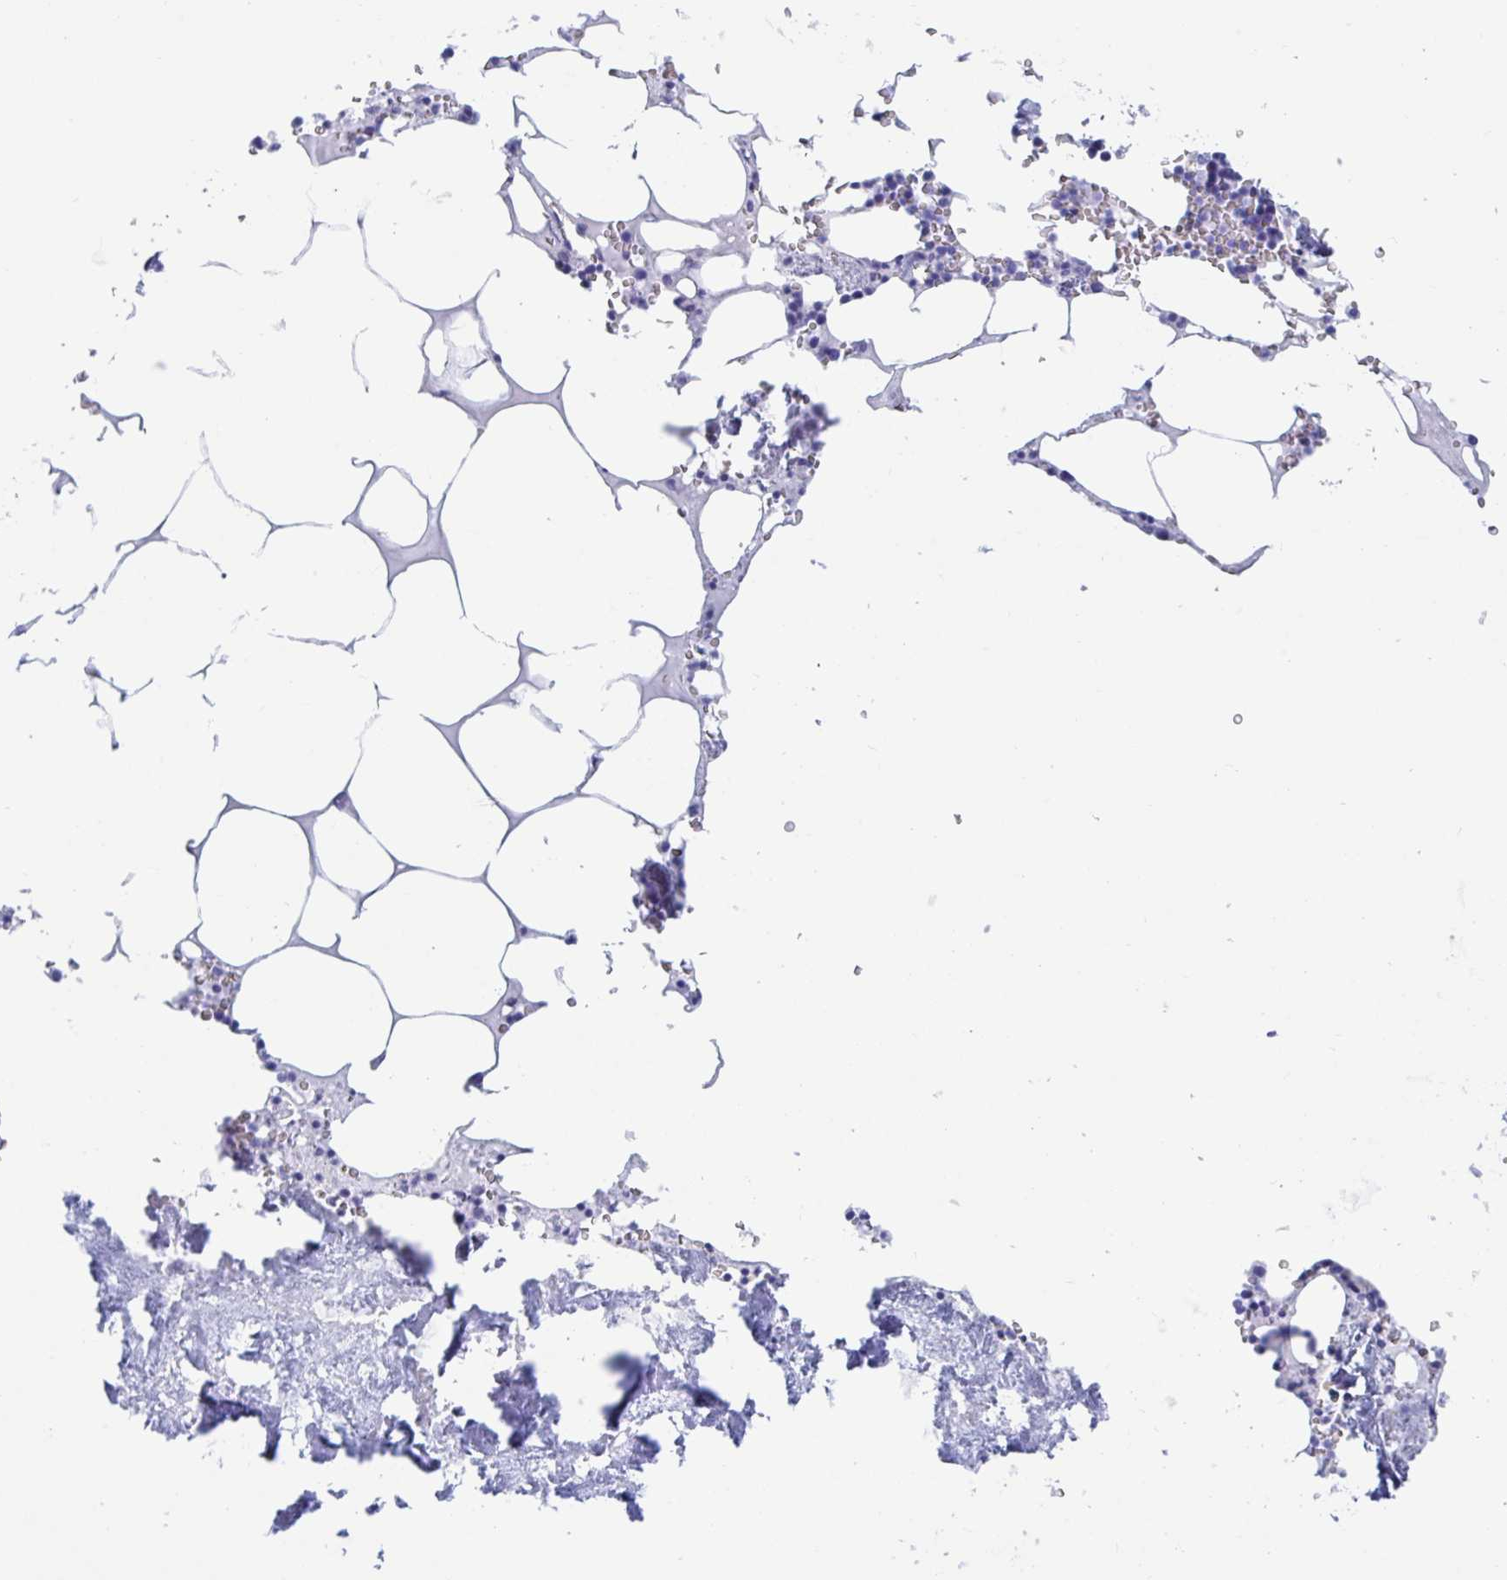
{"staining": {"intensity": "negative", "quantity": "none", "location": "none"}, "tissue": "bone marrow", "cell_type": "Hematopoietic cells", "image_type": "normal", "snomed": [{"axis": "morphology", "description": "Normal tissue, NOS"}, {"axis": "topography", "description": "Bone marrow"}], "caption": "Photomicrograph shows no protein positivity in hematopoietic cells of normal bone marrow.", "gene": "TTC30A", "patient": {"sex": "male", "age": 54}}